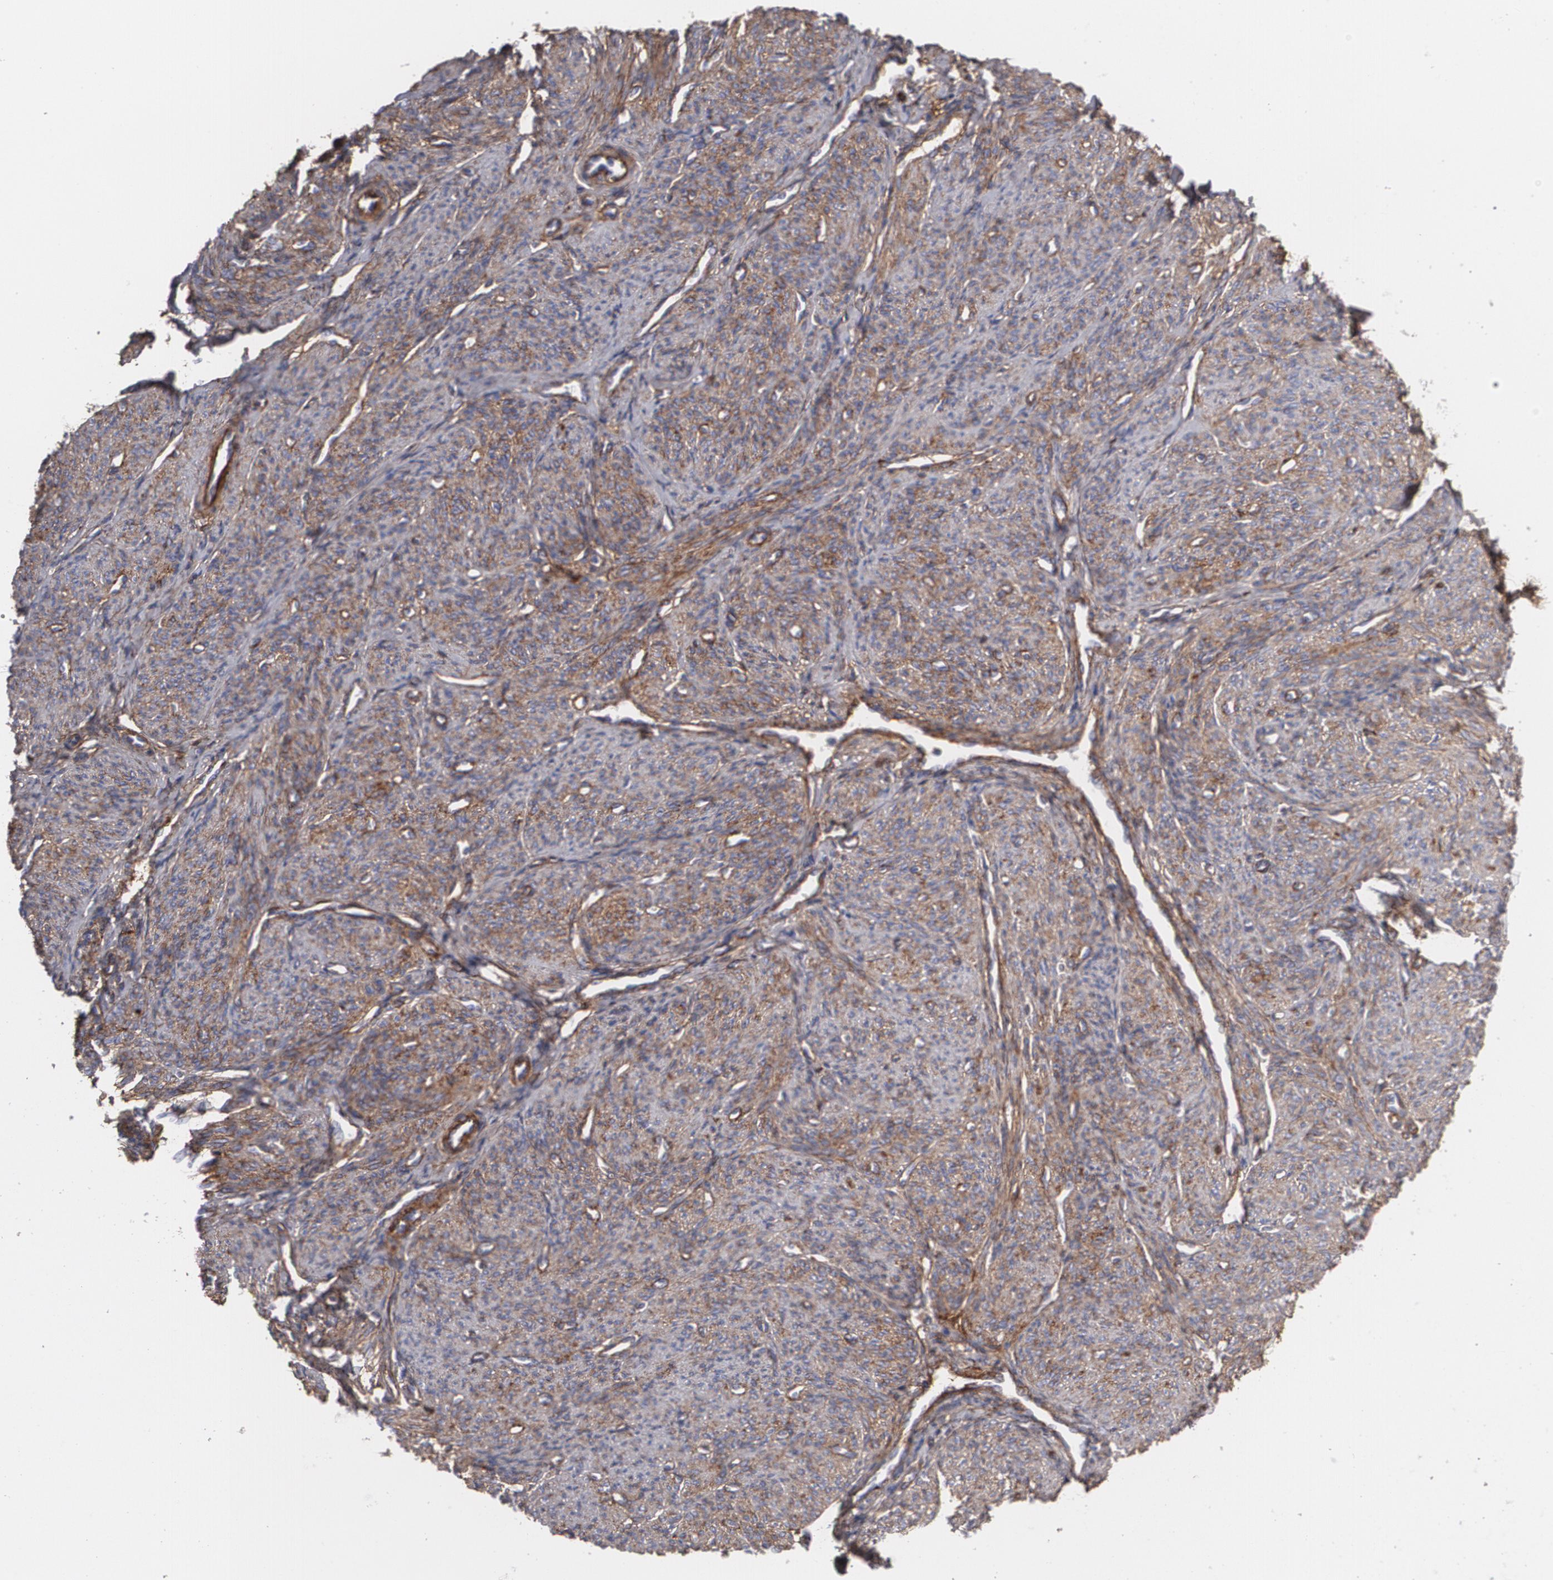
{"staining": {"intensity": "strong", "quantity": ">75%", "location": "cytoplasmic/membranous"}, "tissue": "smooth muscle", "cell_type": "Smooth muscle cells", "image_type": "normal", "snomed": [{"axis": "morphology", "description": "Normal tissue, NOS"}, {"axis": "topography", "description": "Cervix"}, {"axis": "topography", "description": "Endometrium"}], "caption": "The micrograph reveals a brown stain indicating the presence of a protein in the cytoplasmic/membranous of smooth muscle cells in smooth muscle. (Stains: DAB (3,3'-diaminobenzidine) in brown, nuclei in blue, Microscopy: brightfield microscopy at high magnification).", "gene": "FBLN1", "patient": {"sex": "female", "age": 65}}